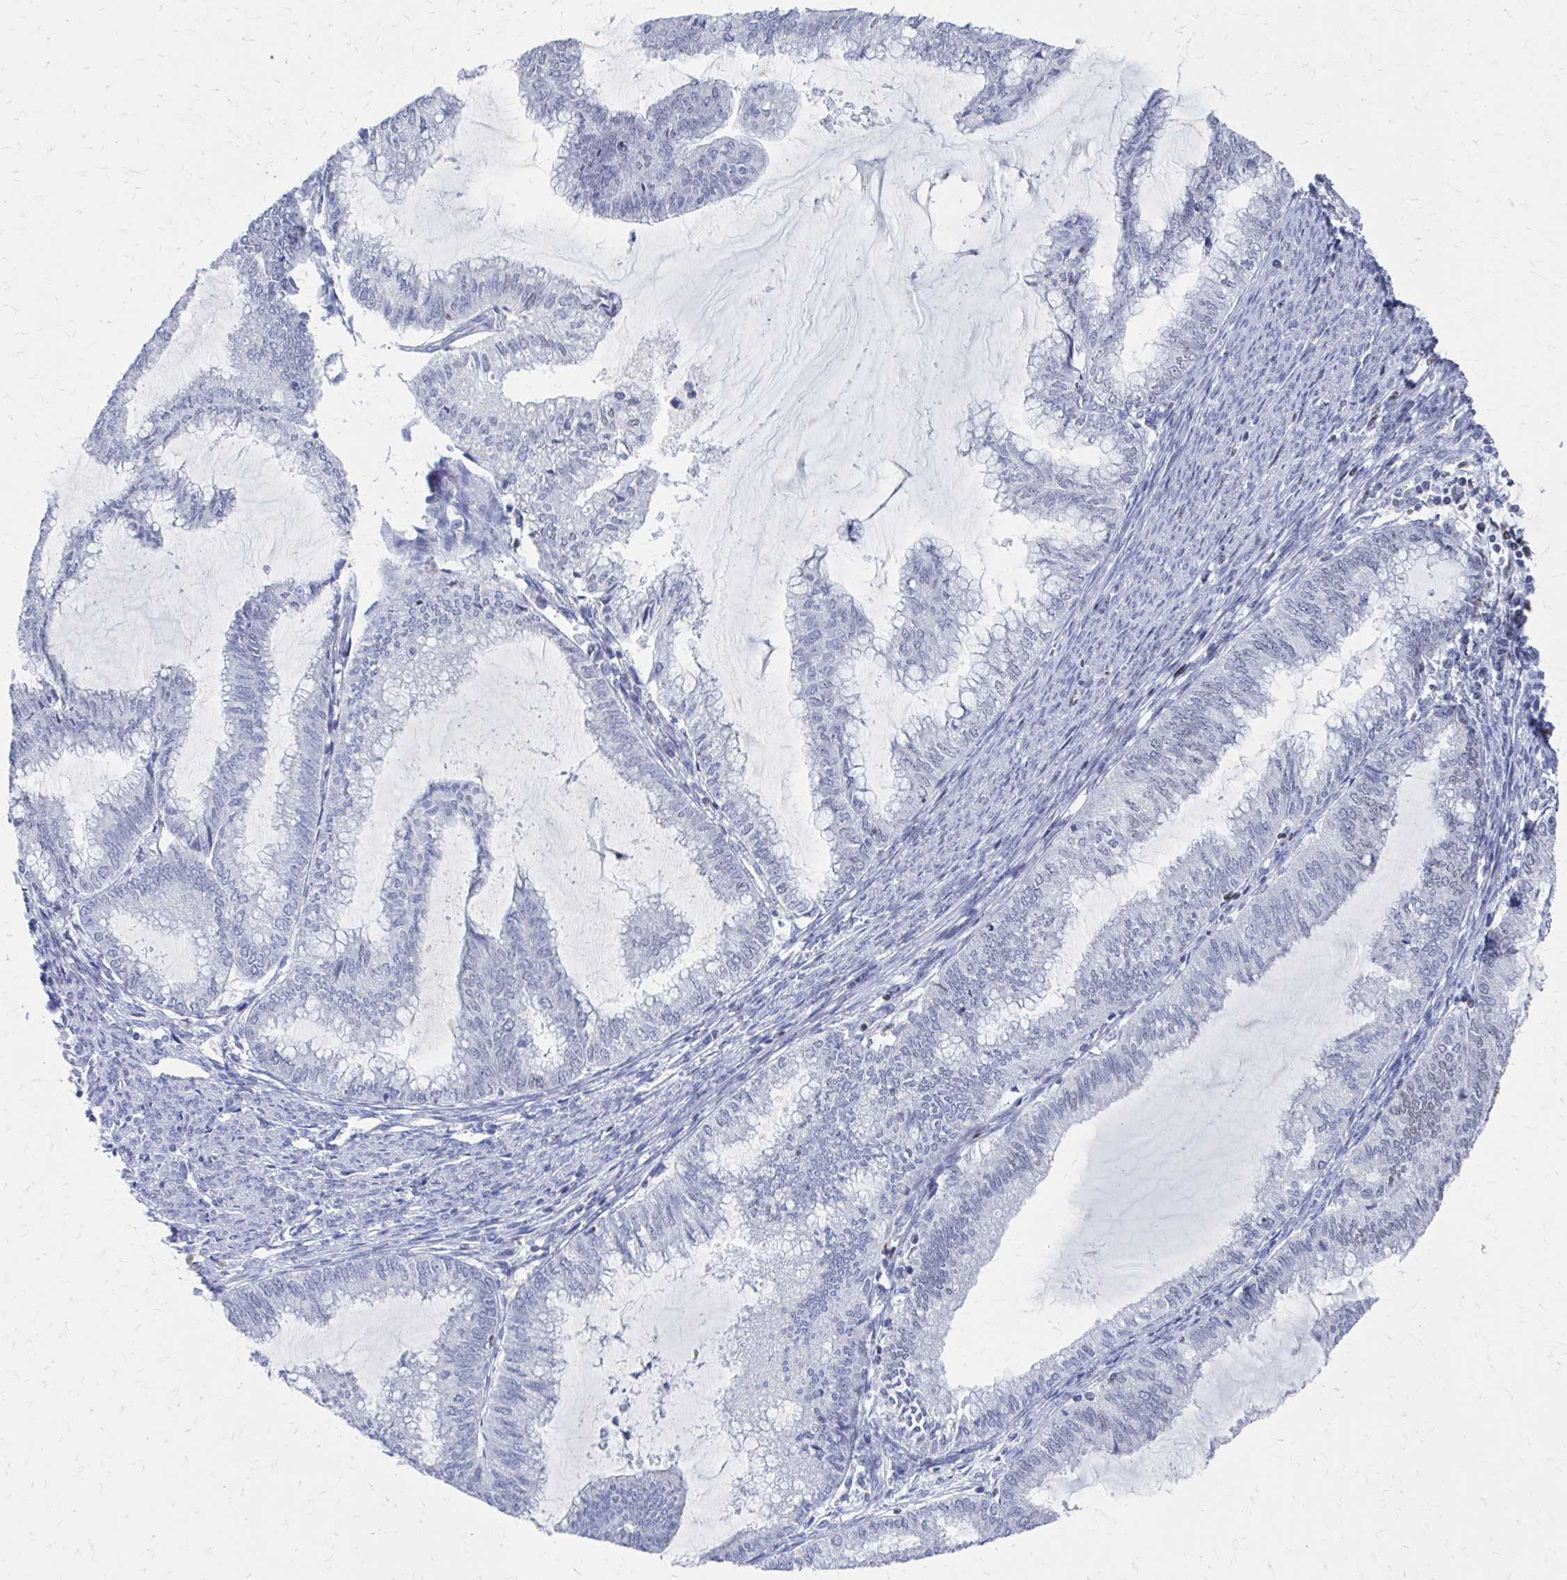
{"staining": {"intensity": "negative", "quantity": "none", "location": "none"}, "tissue": "endometrial cancer", "cell_type": "Tumor cells", "image_type": "cancer", "snomed": [{"axis": "morphology", "description": "Adenocarcinoma, NOS"}, {"axis": "topography", "description": "Endometrium"}], "caption": "Photomicrograph shows no significant protein positivity in tumor cells of adenocarcinoma (endometrial).", "gene": "CDIN1", "patient": {"sex": "female", "age": 79}}